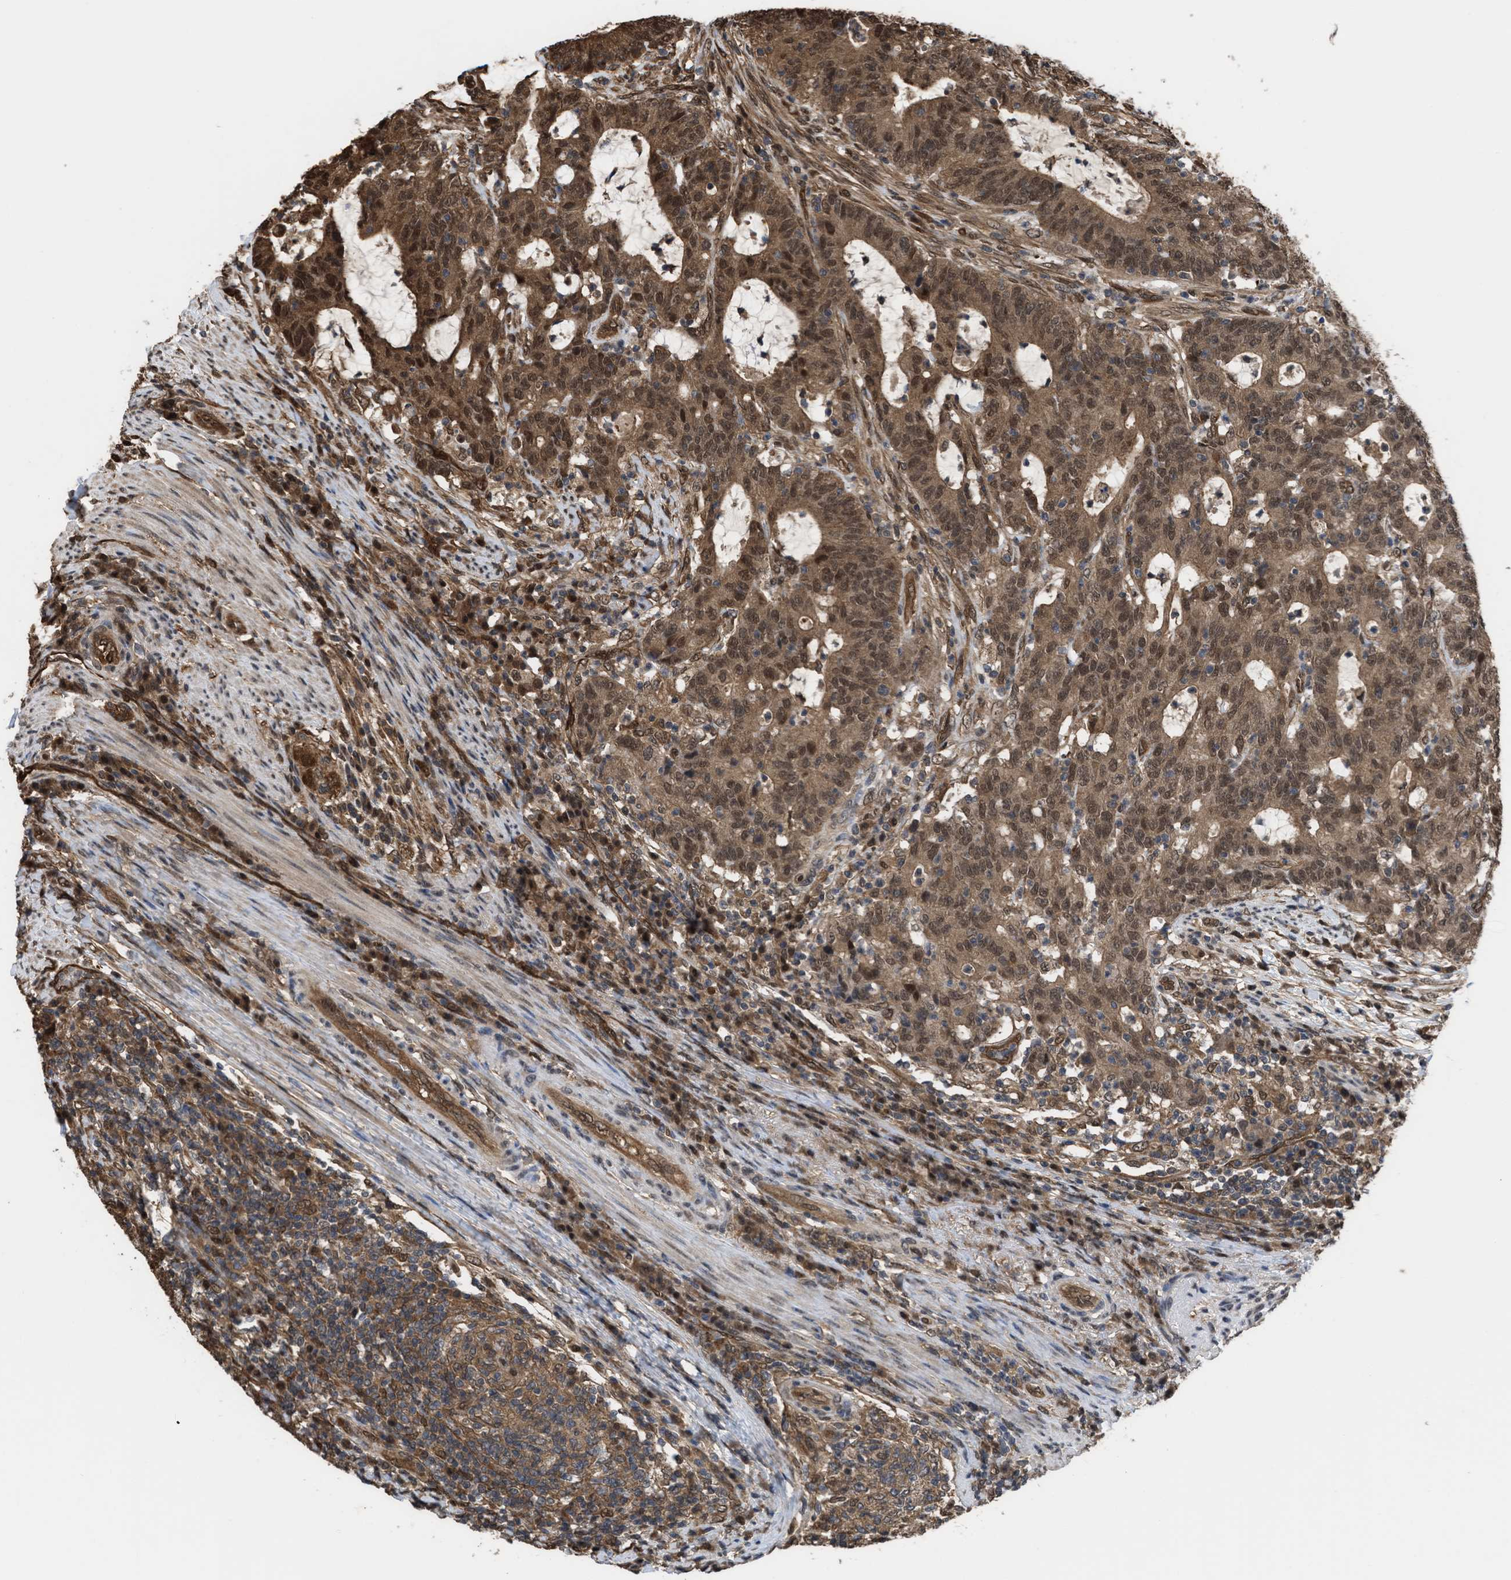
{"staining": {"intensity": "moderate", "quantity": ">75%", "location": "cytoplasmic/membranous,nuclear"}, "tissue": "colorectal cancer", "cell_type": "Tumor cells", "image_type": "cancer", "snomed": [{"axis": "morphology", "description": "Normal tissue, NOS"}, {"axis": "morphology", "description": "Adenocarcinoma, NOS"}, {"axis": "topography", "description": "Colon"}], "caption": "IHC photomicrograph of neoplastic tissue: colorectal adenocarcinoma stained using immunohistochemistry (IHC) reveals medium levels of moderate protein expression localized specifically in the cytoplasmic/membranous and nuclear of tumor cells, appearing as a cytoplasmic/membranous and nuclear brown color.", "gene": "YWHAG", "patient": {"sex": "female", "age": 75}}